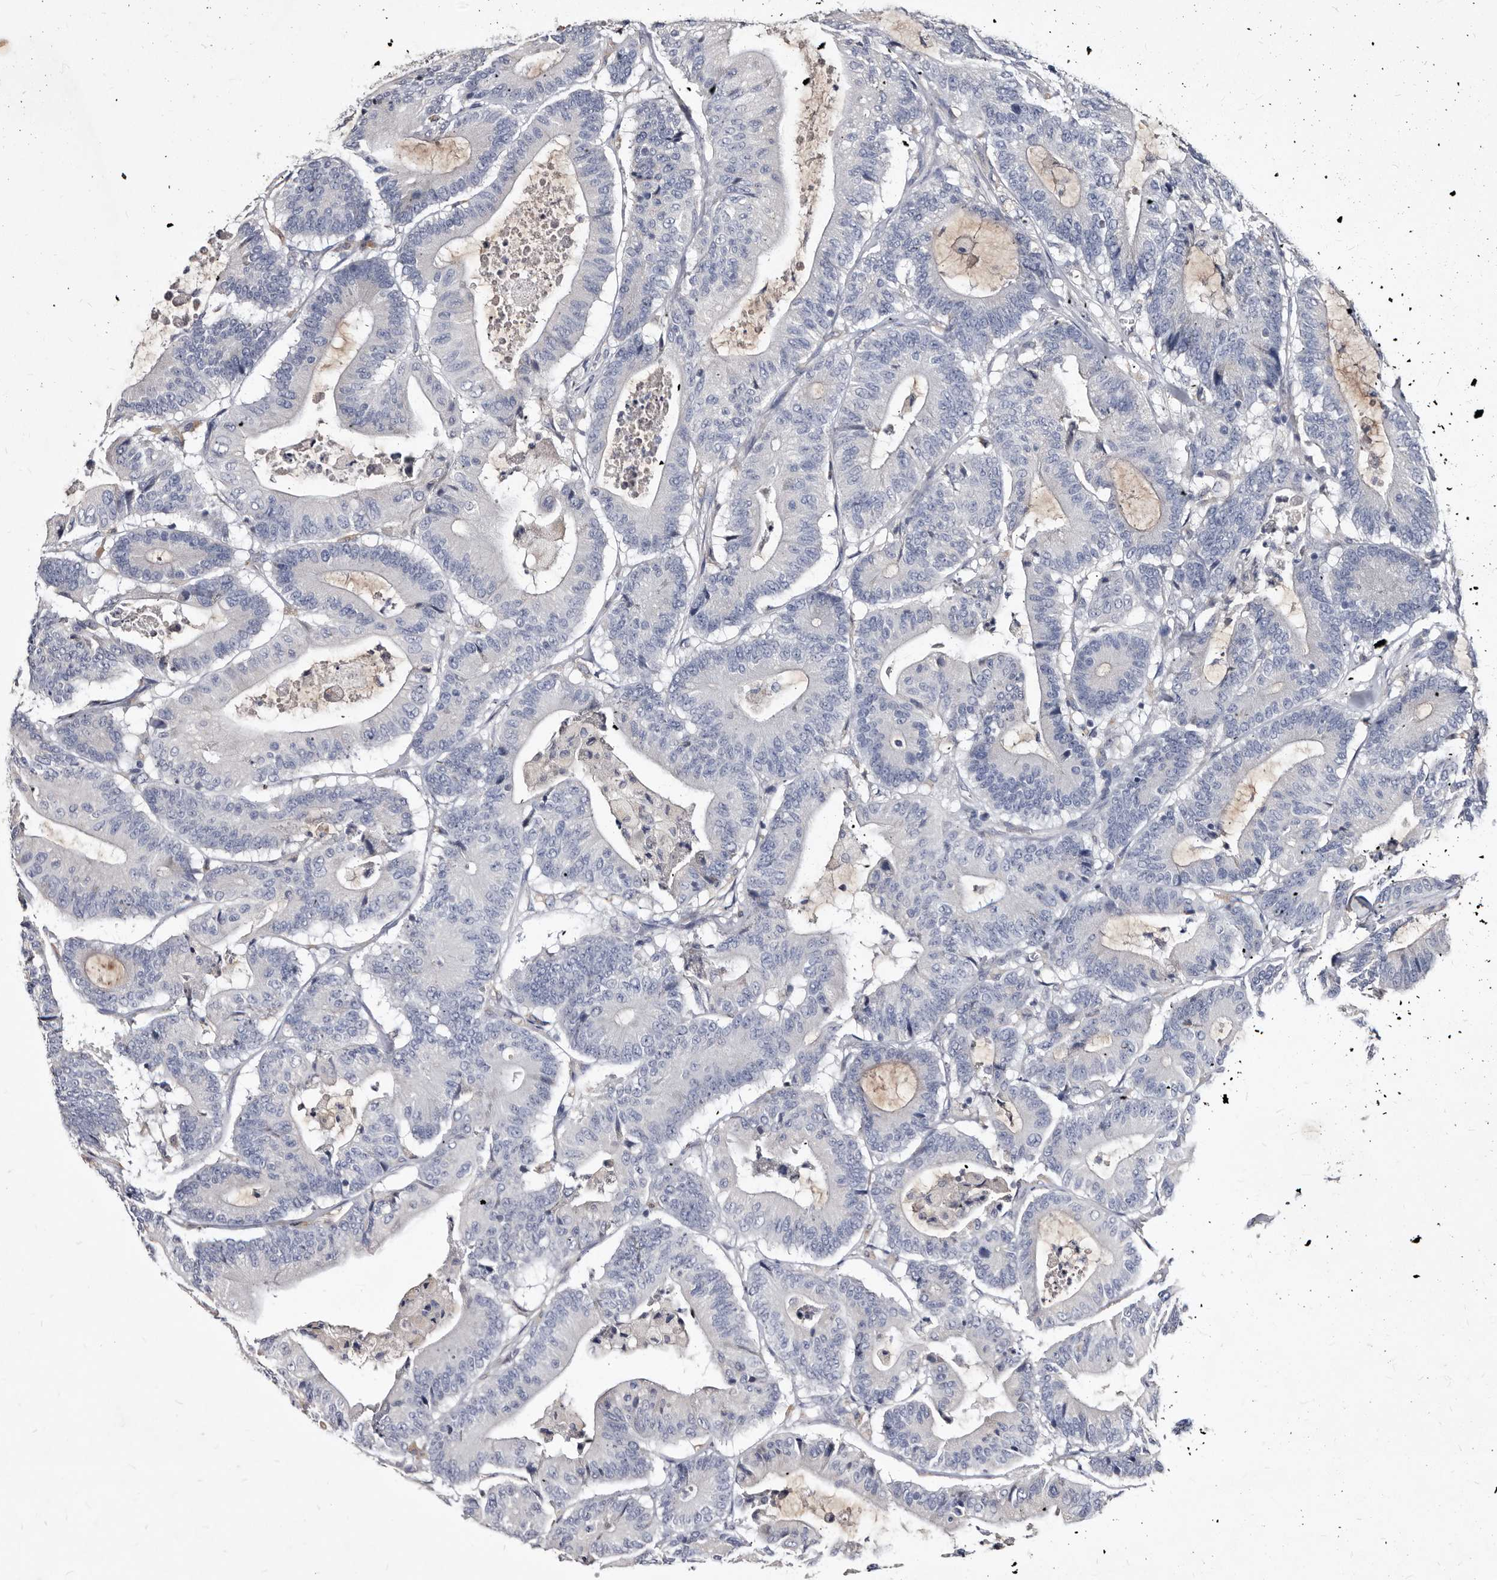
{"staining": {"intensity": "negative", "quantity": "none", "location": "none"}, "tissue": "colorectal cancer", "cell_type": "Tumor cells", "image_type": "cancer", "snomed": [{"axis": "morphology", "description": "Adenocarcinoma, NOS"}, {"axis": "topography", "description": "Colon"}], "caption": "Immunohistochemistry micrograph of neoplastic tissue: human adenocarcinoma (colorectal) stained with DAB exhibits no significant protein positivity in tumor cells. Brightfield microscopy of IHC stained with DAB (brown) and hematoxylin (blue), captured at high magnification.", "gene": "SLC39A2", "patient": {"sex": "female", "age": 84}}